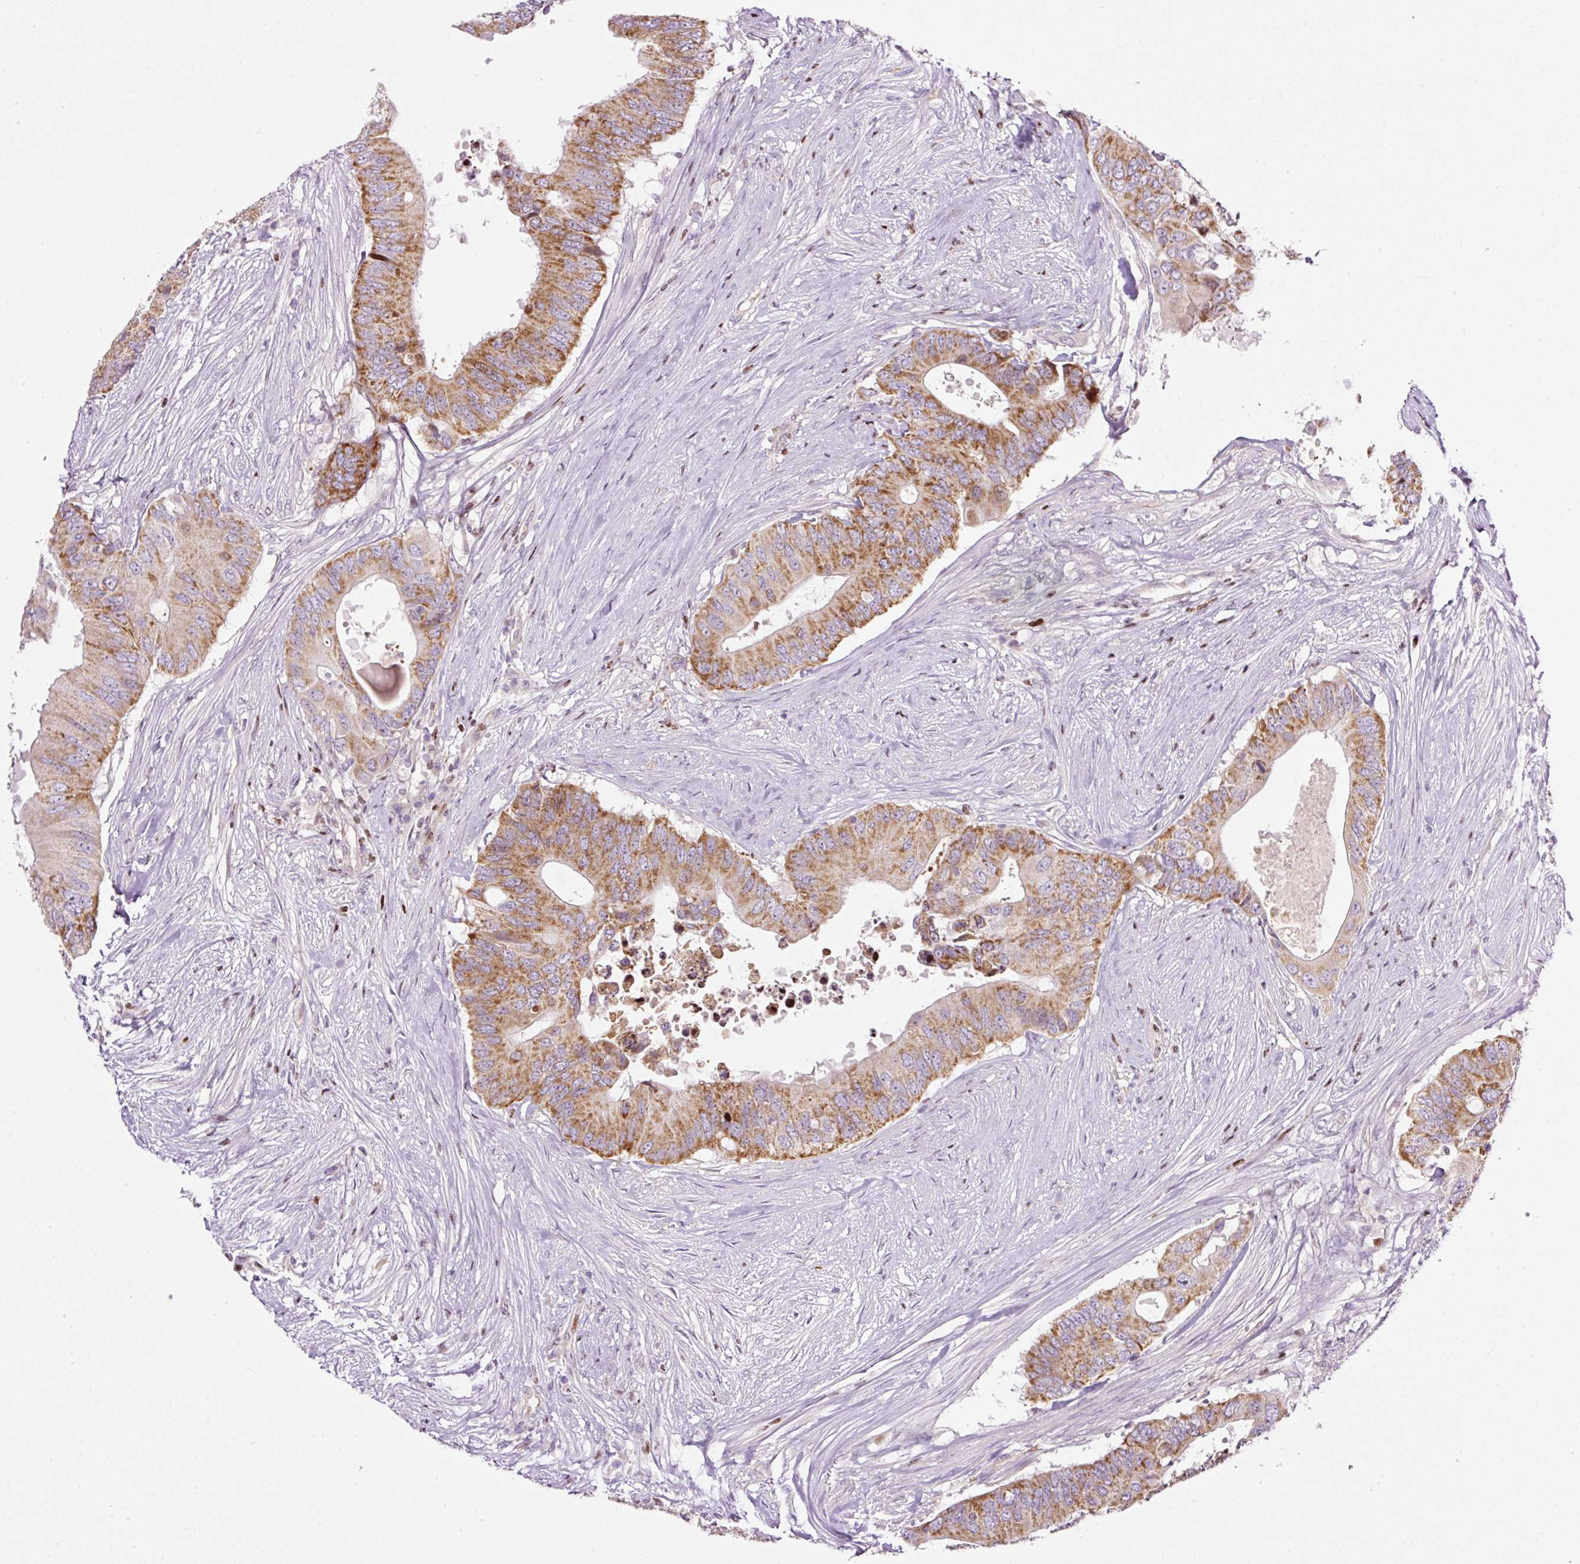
{"staining": {"intensity": "moderate", "quantity": ">75%", "location": "cytoplasmic/membranous"}, "tissue": "colorectal cancer", "cell_type": "Tumor cells", "image_type": "cancer", "snomed": [{"axis": "morphology", "description": "Adenocarcinoma, NOS"}, {"axis": "topography", "description": "Colon"}], "caption": "Adenocarcinoma (colorectal) stained for a protein (brown) reveals moderate cytoplasmic/membranous positive staining in about >75% of tumor cells.", "gene": "TMEM8B", "patient": {"sex": "male", "age": 71}}